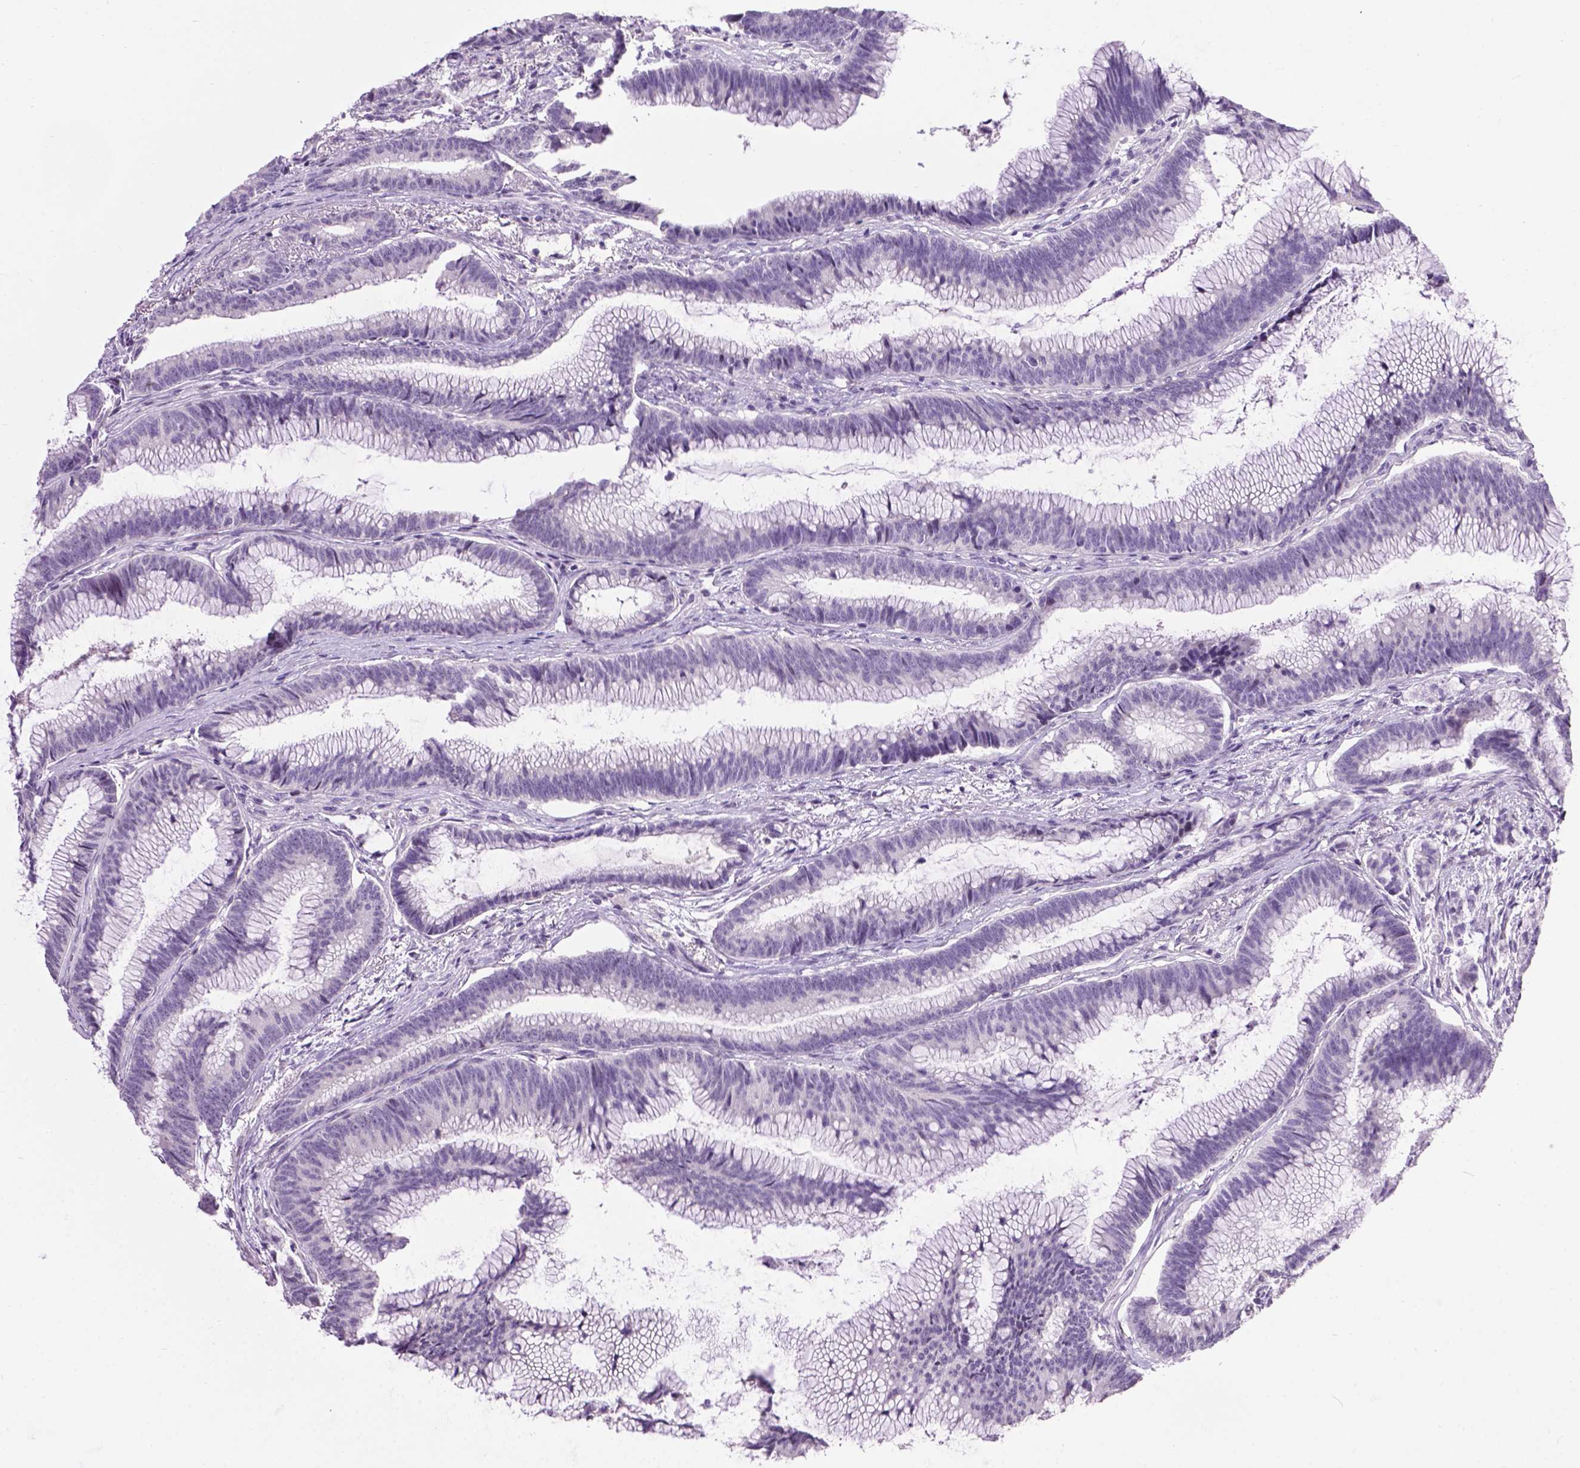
{"staining": {"intensity": "negative", "quantity": "none", "location": "none"}, "tissue": "colorectal cancer", "cell_type": "Tumor cells", "image_type": "cancer", "snomed": [{"axis": "morphology", "description": "Adenocarcinoma, NOS"}, {"axis": "topography", "description": "Colon"}], "caption": "The image demonstrates no significant staining in tumor cells of colorectal adenocarcinoma.", "gene": "TH", "patient": {"sex": "female", "age": 78}}